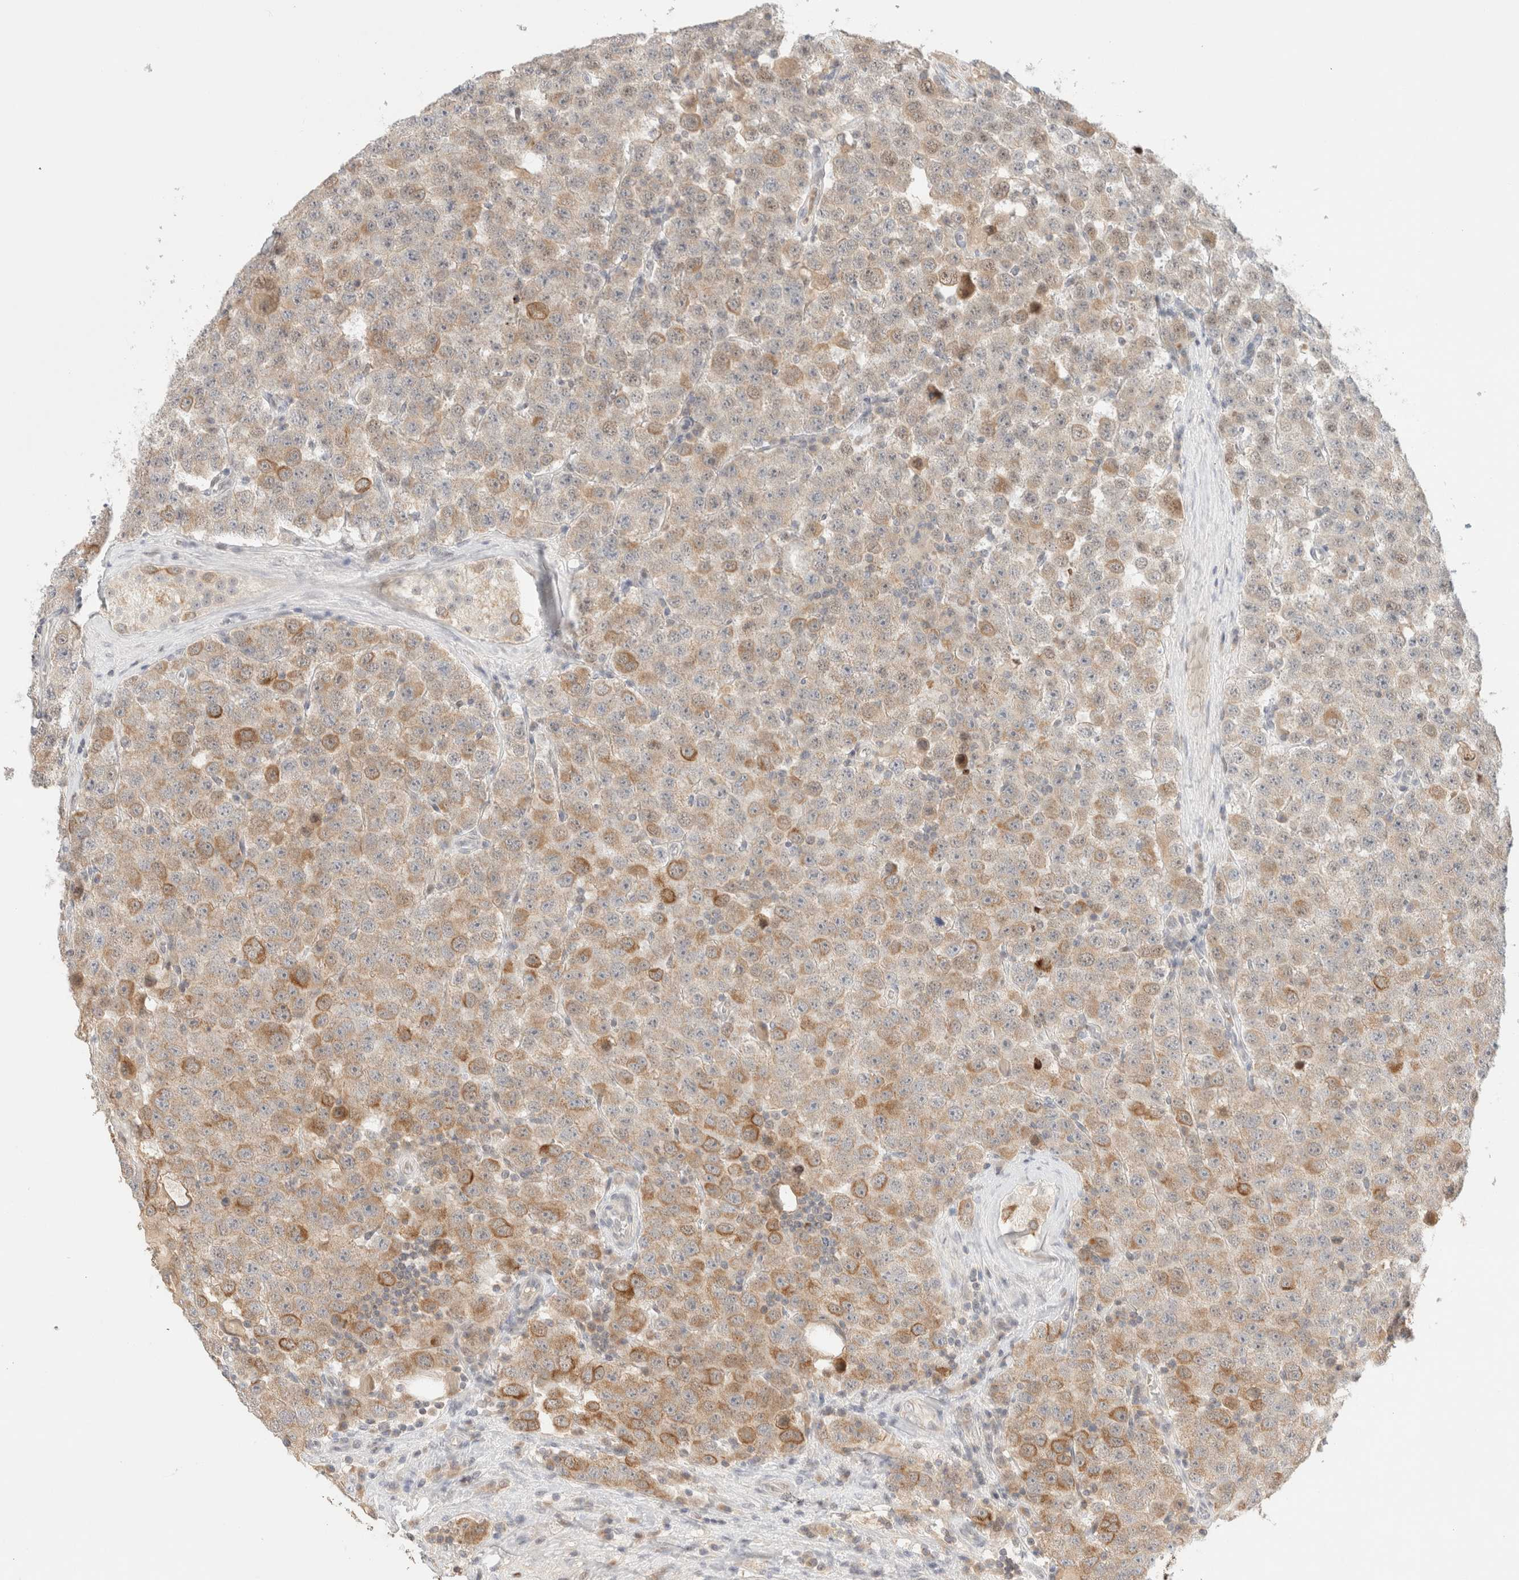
{"staining": {"intensity": "moderate", "quantity": "25%-75%", "location": "cytoplasmic/membranous"}, "tissue": "testis cancer", "cell_type": "Tumor cells", "image_type": "cancer", "snomed": [{"axis": "morphology", "description": "Seminoma, NOS"}, {"axis": "topography", "description": "Testis"}], "caption": "Tumor cells show medium levels of moderate cytoplasmic/membranous positivity in approximately 25%-75% of cells in testis cancer (seminoma).", "gene": "MRM3", "patient": {"sex": "male", "age": 28}}